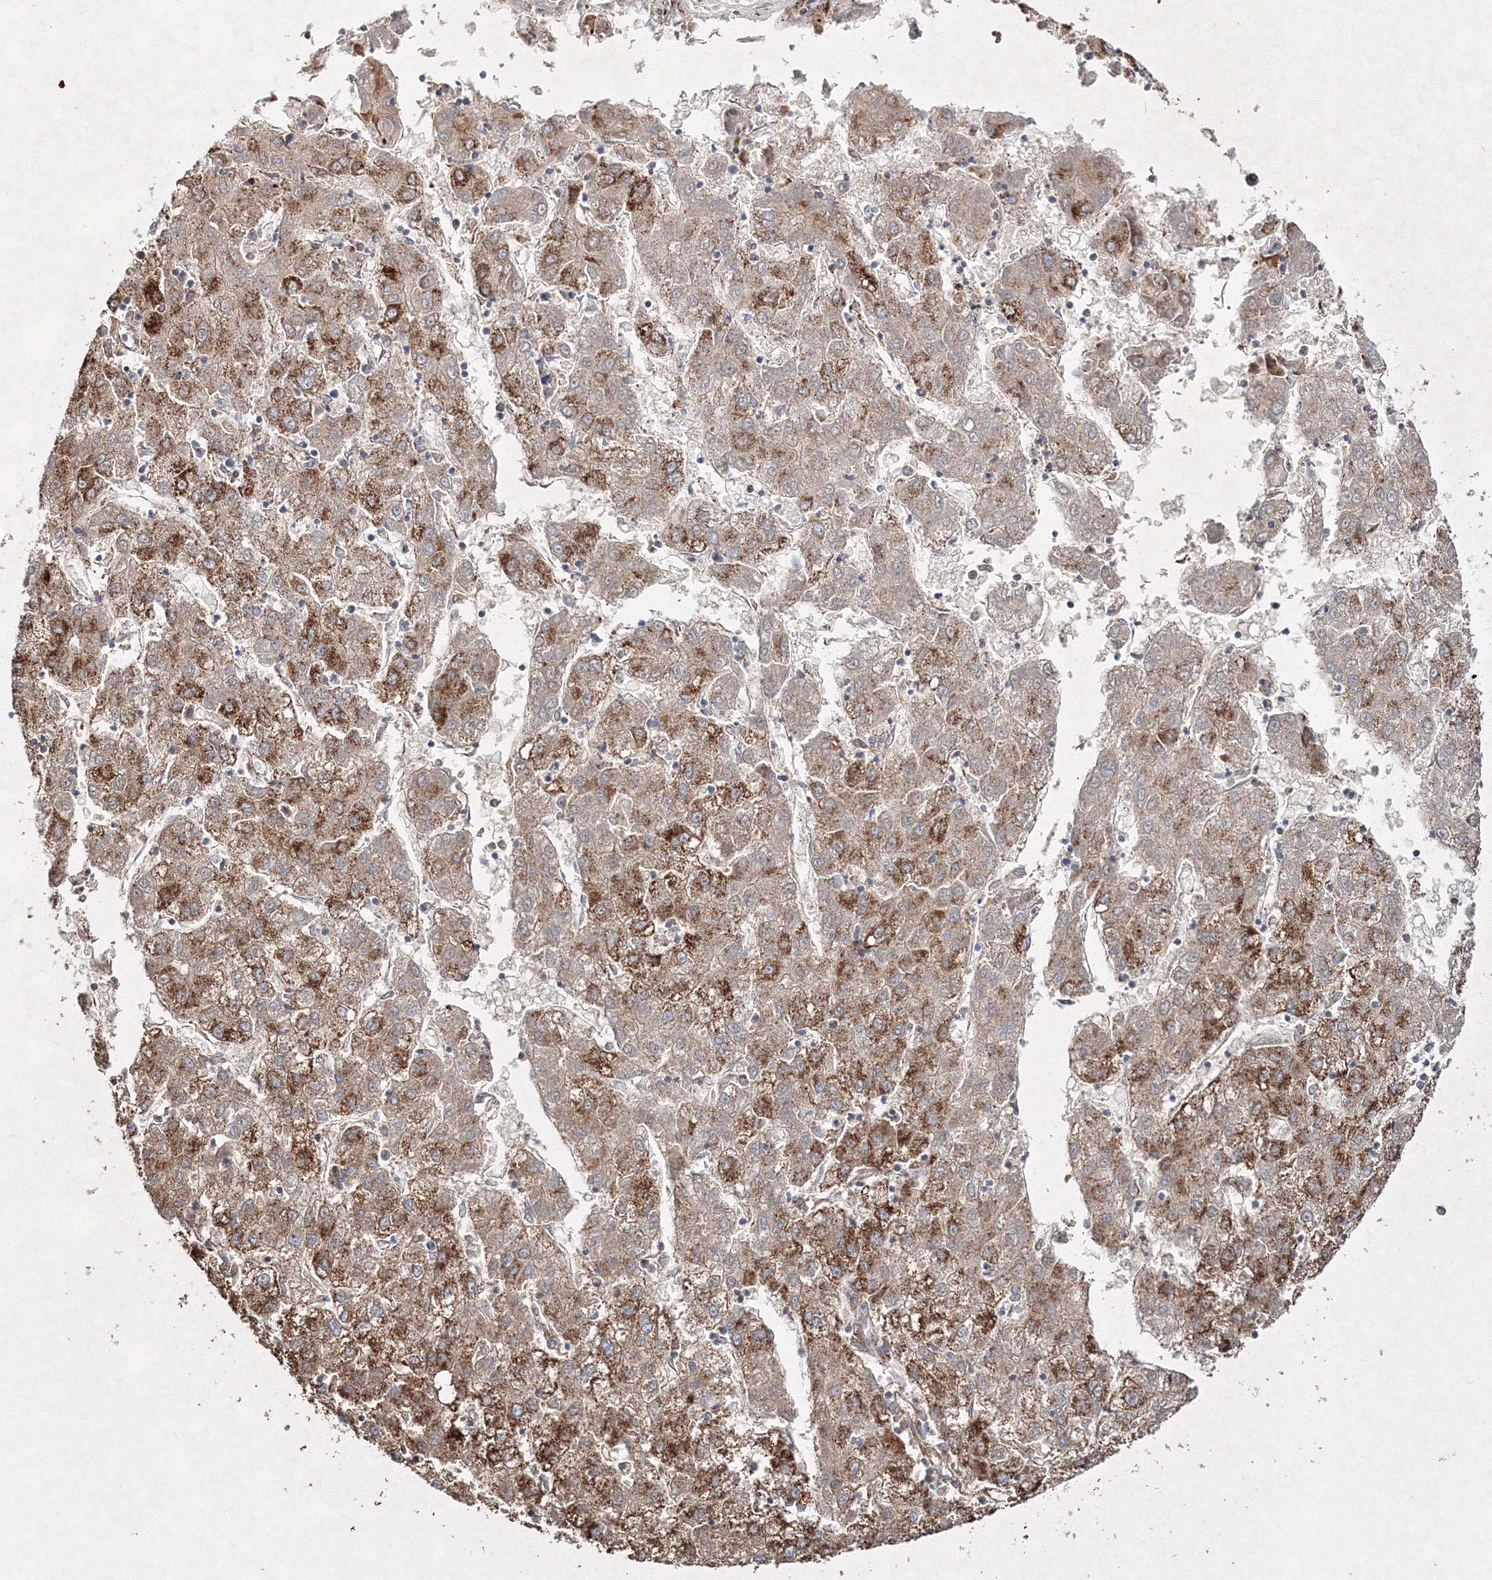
{"staining": {"intensity": "moderate", "quantity": ">75%", "location": "cytoplasmic/membranous"}, "tissue": "liver cancer", "cell_type": "Tumor cells", "image_type": "cancer", "snomed": [{"axis": "morphology", "description": "Carcinoma, Hepatocellular, NOS"}, {"axis": "topography", "description": "Liver"}], "caption": "Moderate cytoplasmic/membranous protein expression is seen in about >75% of tumor cells in liver cancer (hepatocellular carcinoma).", "gene": "IGSF9", "patient": {"sex": "male", "age": 72}}